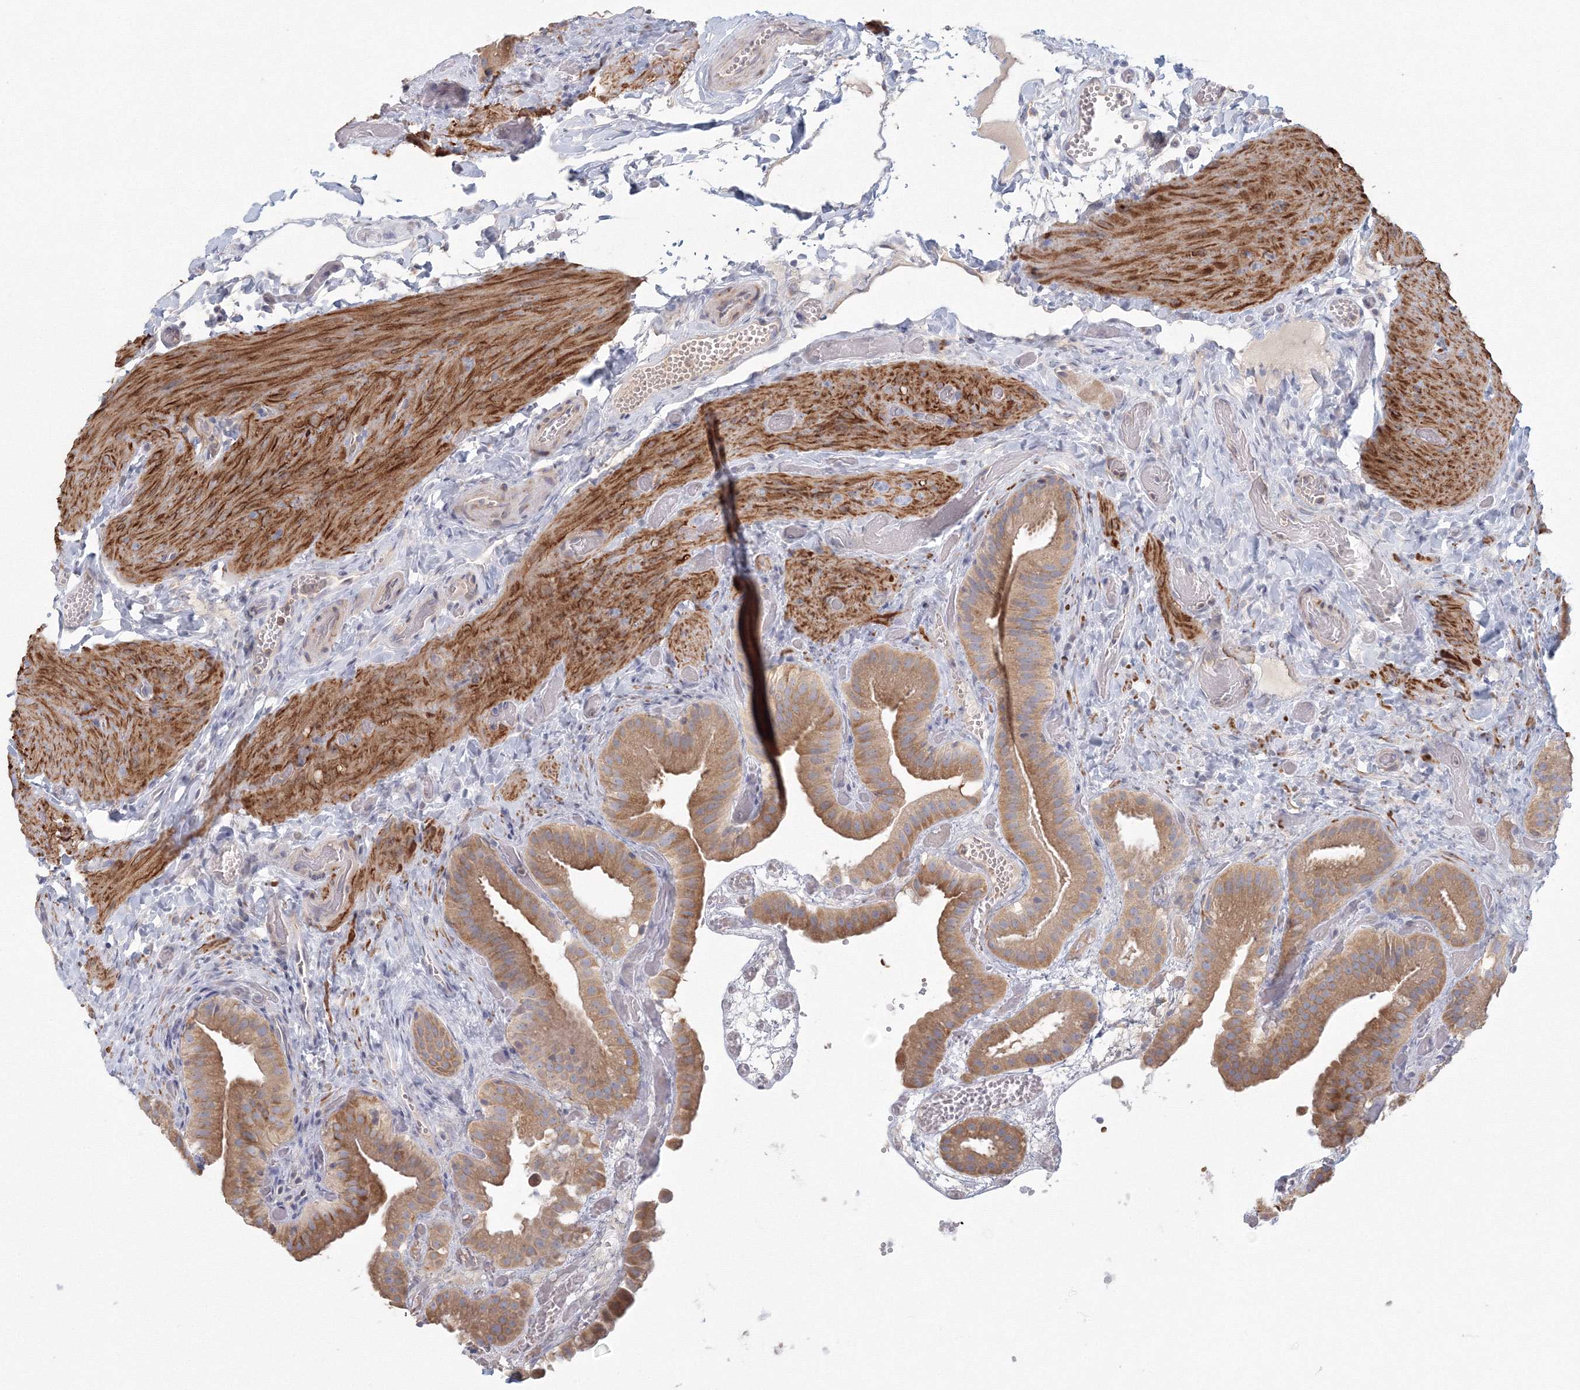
{"staining": {"intensity": "moderate", "quantity": ">75%", "location": "cytoplasmic/membranous"}, "tissue": "gallbladder", "cell_type": "Glandular cells", "image_type": "normal", "snomed": [{"axis": "morphology", "description": "Normal tissue, NOS"}, {"axis": "topography", "description": "Gallbladder"}], "caption": "Approximately >75% of glandular cells in benign human gallbladder display moderate cytoplasmic/membranous protein staining as visualized by brown immunohistochemical staining.", "gene": "TACC2", "patient": {"sex": "female", "age": 64}}